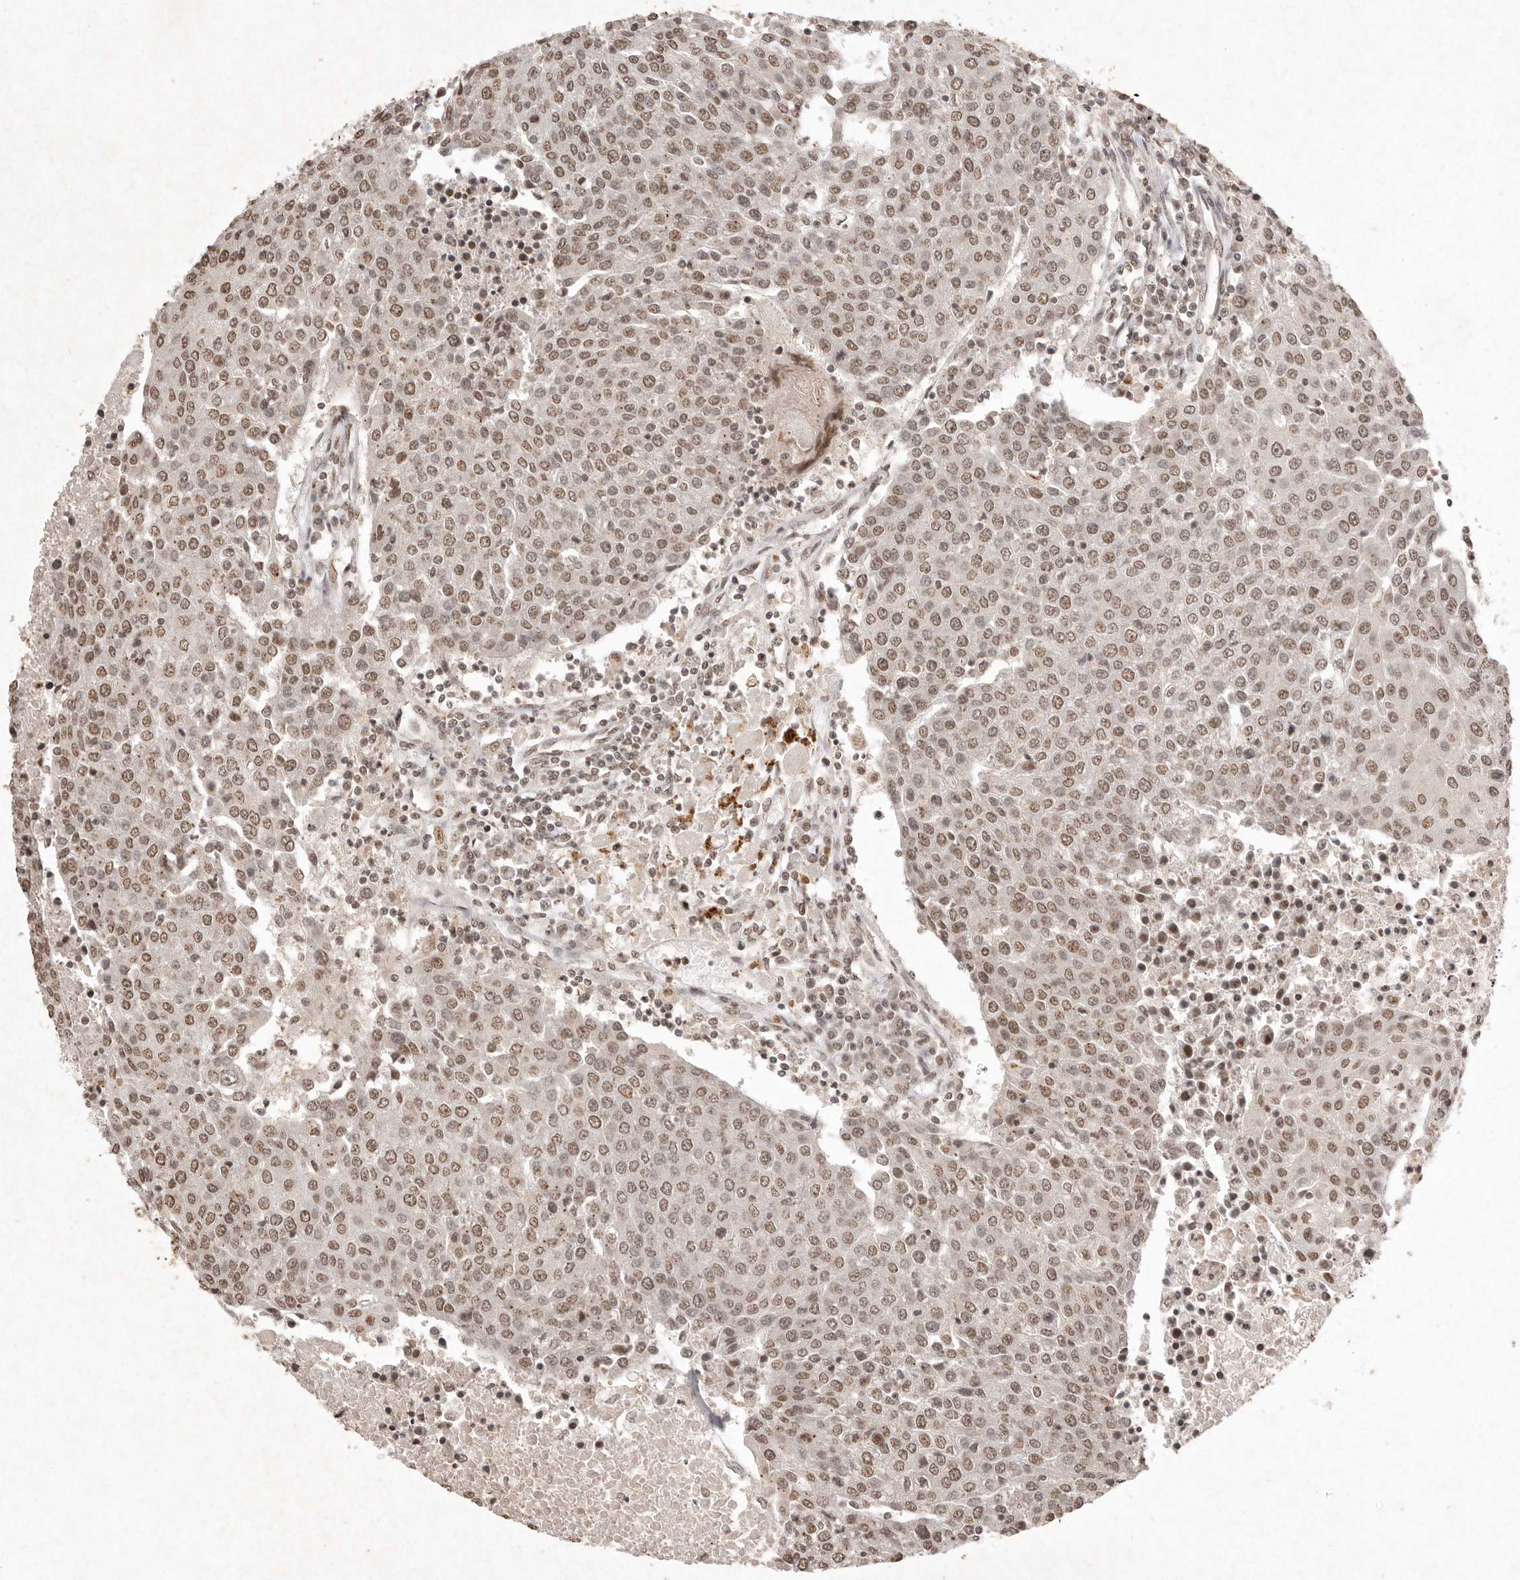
{"staining": {"intensity": "moderate", "quantity": ">75%", "location": "nuclear"}, "tissue": "urothelial cancer", "cell_type": "Tumor cells", "image_type": "cancer", "snomed": [{"axis": "morphology", "description": "Urothelial carcinoma, High grade"}, {"axis": "topography", "description": "Urinary bladder"}], "caption": "Tumor cells exhibit moderate nuclear staining in approximately >75% of cells in urothelial carcinoma (high-grade).", "gene": "NKX3-2", "patient": {"sex": "female", "age": 85}}